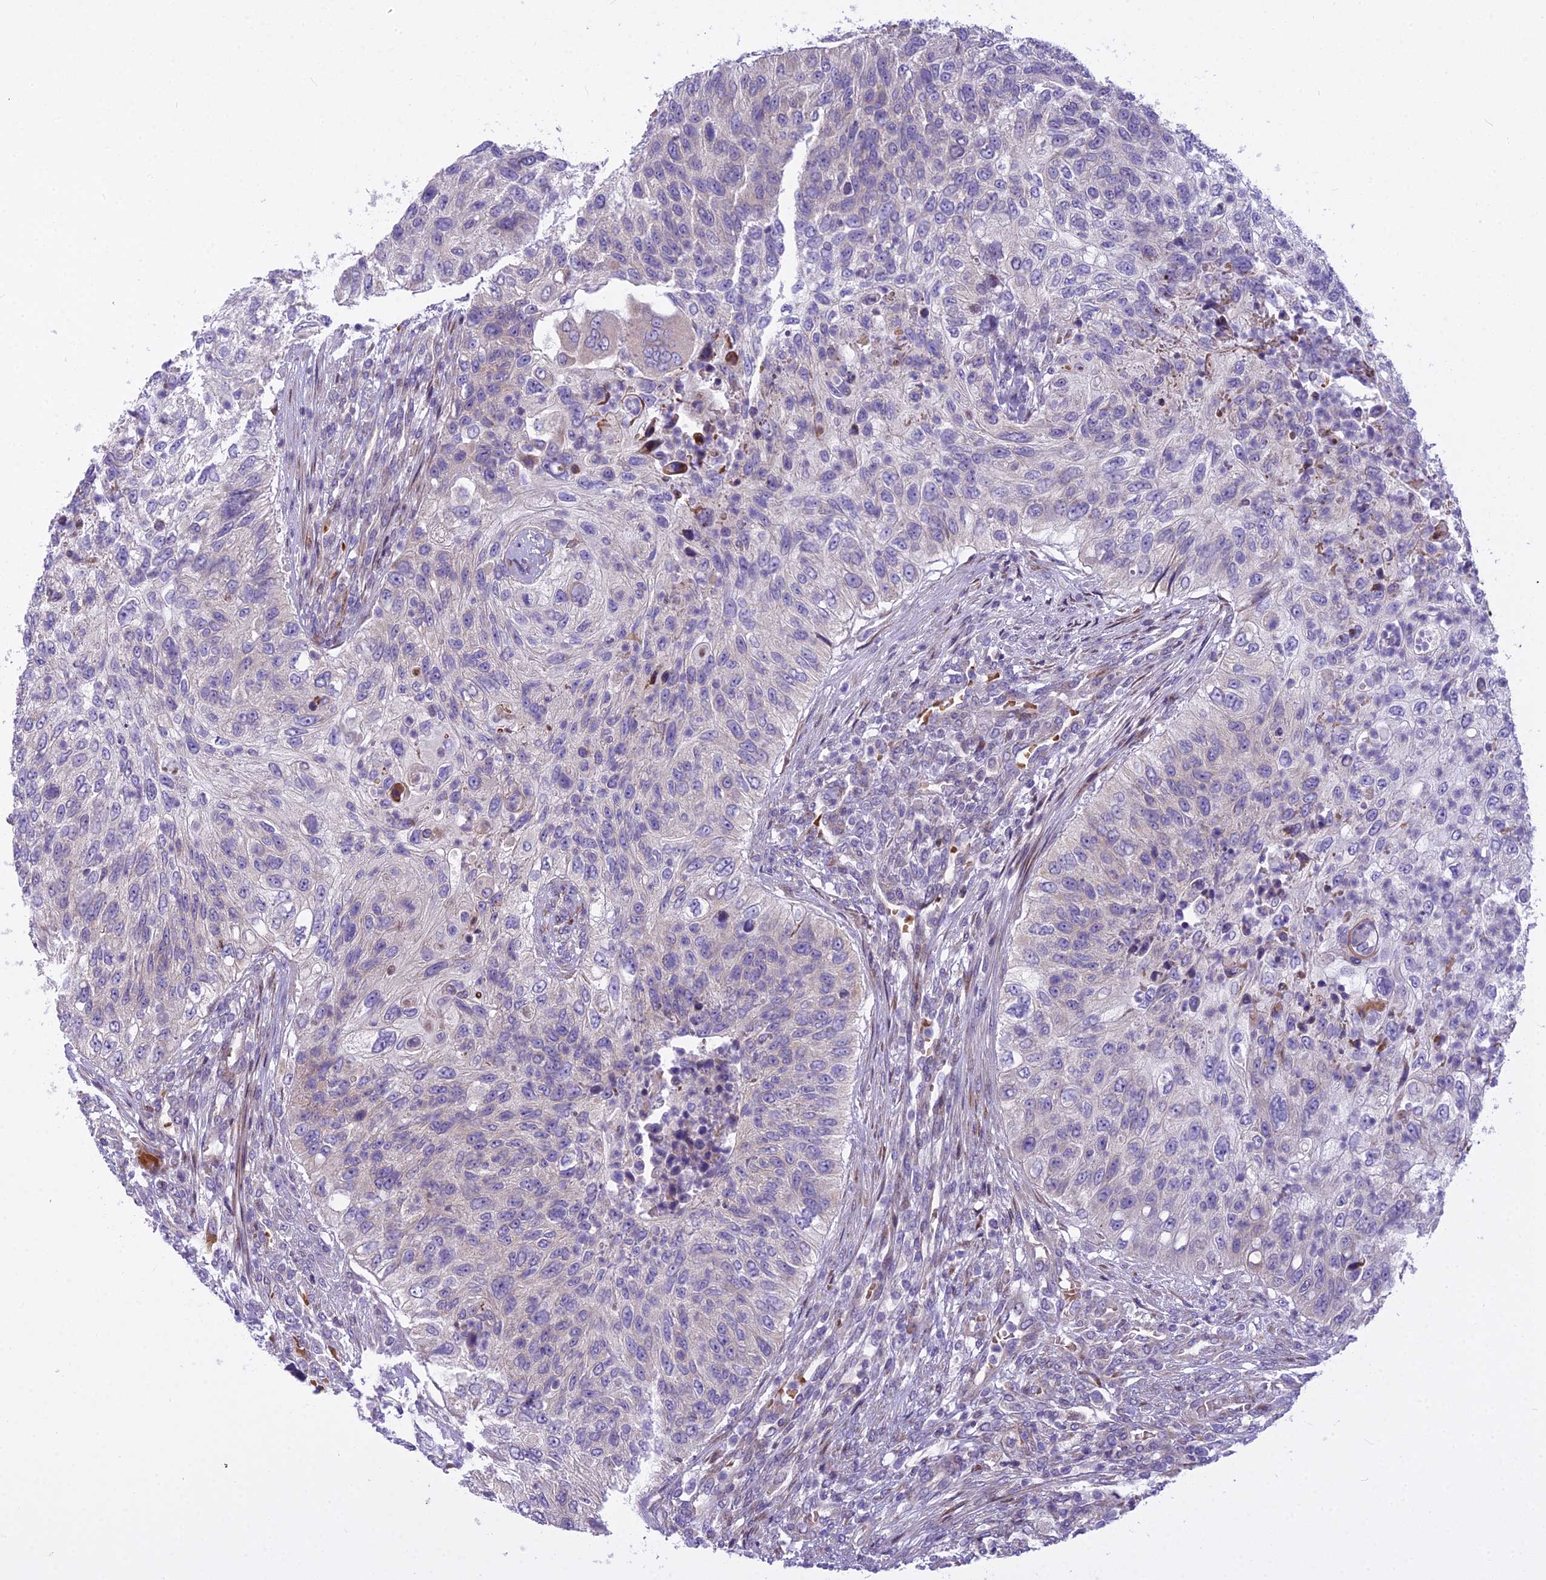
{"staining": {"intensity": "negative", "quantity": "none", "location": "none"}, "tissue": "urothelial cancer", "cell_type": "Tumor cells", "image_type": "cancer", "snomed": [{"axis": "morphology", "description": "Urothelial carcinoma, High grade"}, {"axis": "topography", "description": "Urinary bladder"}], "caption": "Photomicrograph shows no protein positivity in tumor cells of urothelial cancer tissue.", "gene": "PCDHB14", "patient": {"sex": "female", "age": 60}}